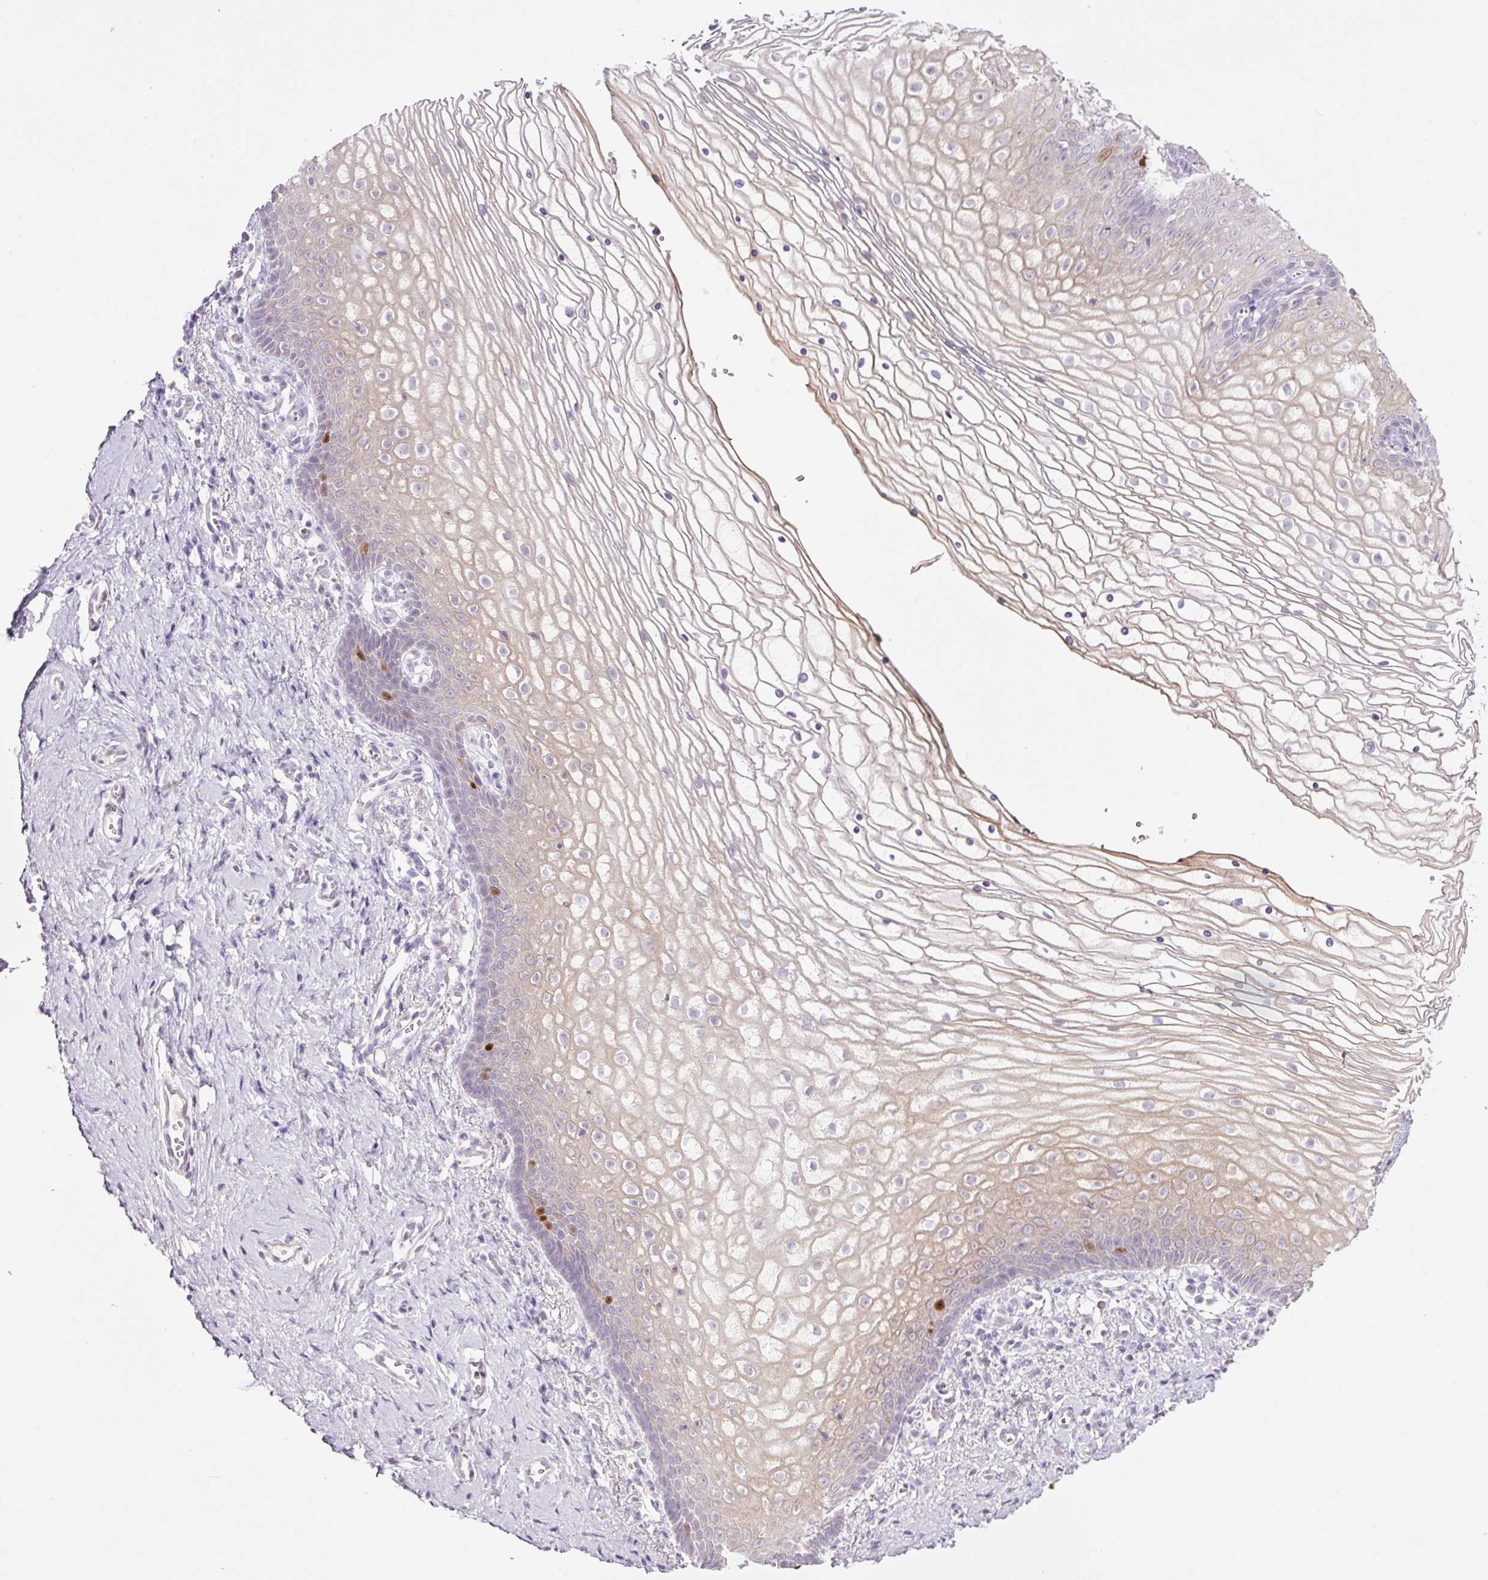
{"staining": {"intensity": "strong", "quantity": "<25%", "location": "cytoplasmic/membranous,nuclear"}, "tissue": "vagina", "cell_type": "Squamous epithelial cells", "image_type": "normal", "snomed": [{"axis": "morphology", "description": "Normal tissue, NOS"}, {"axis": "topography", "description": "Vagina"}], "caption": "Protein expression analysis of benign human vagina reveals strong cytoplasmic/membranous,nuclear positivity in approximately <25% of squamous epithelial cells.", "gene": "KPNA2", "patient": {"sex": "female", "age": 56}}